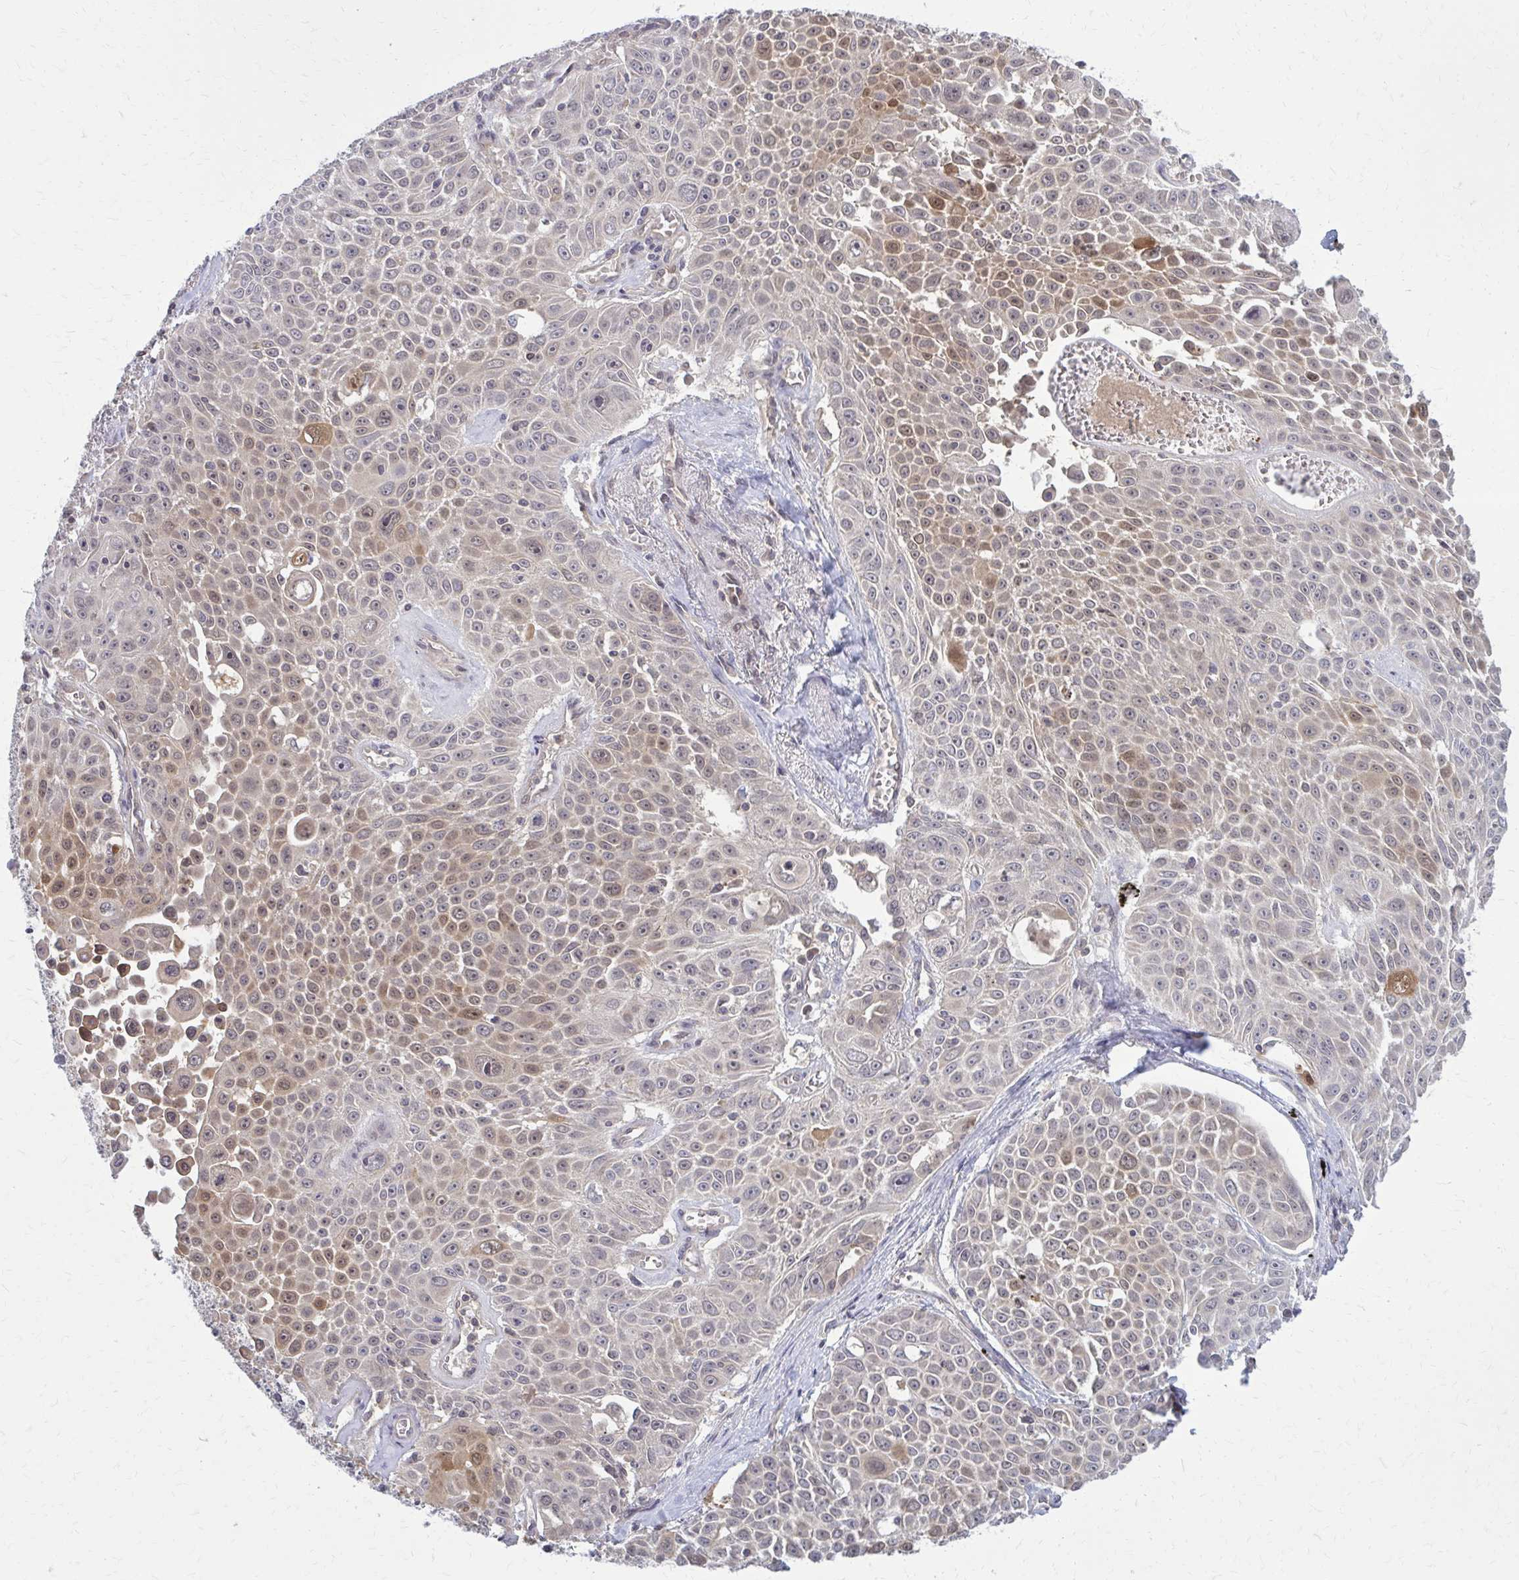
{"staining": {"intensity": "moderate", "quantity": "25%-75%", "location": "cytoplasmic/membranous"}, "tissue": "lung cancer", "cell_type": "Tumor cells", "image_type": "cancer", "snomed": [{"axis": "morphology", "description": "Squamous cell carcinoma, NOS"}, {"axis": "morphology", "description": "Squamous cell carcinoma, metastatic, NOS"}, {"axis": "topography", "description": "Lymph node"}, {"axis": "topography", "description": "Lung"}], "caption": "Squamous cell carcinoma (lung) was stained to show a protein in brown. There is medium levels of moderate cytoplasmic/membranous expression in approximately 25%-75% of tumor cells.", "gene": "DBI", "patient": {"sex": "female", "age": 62}}